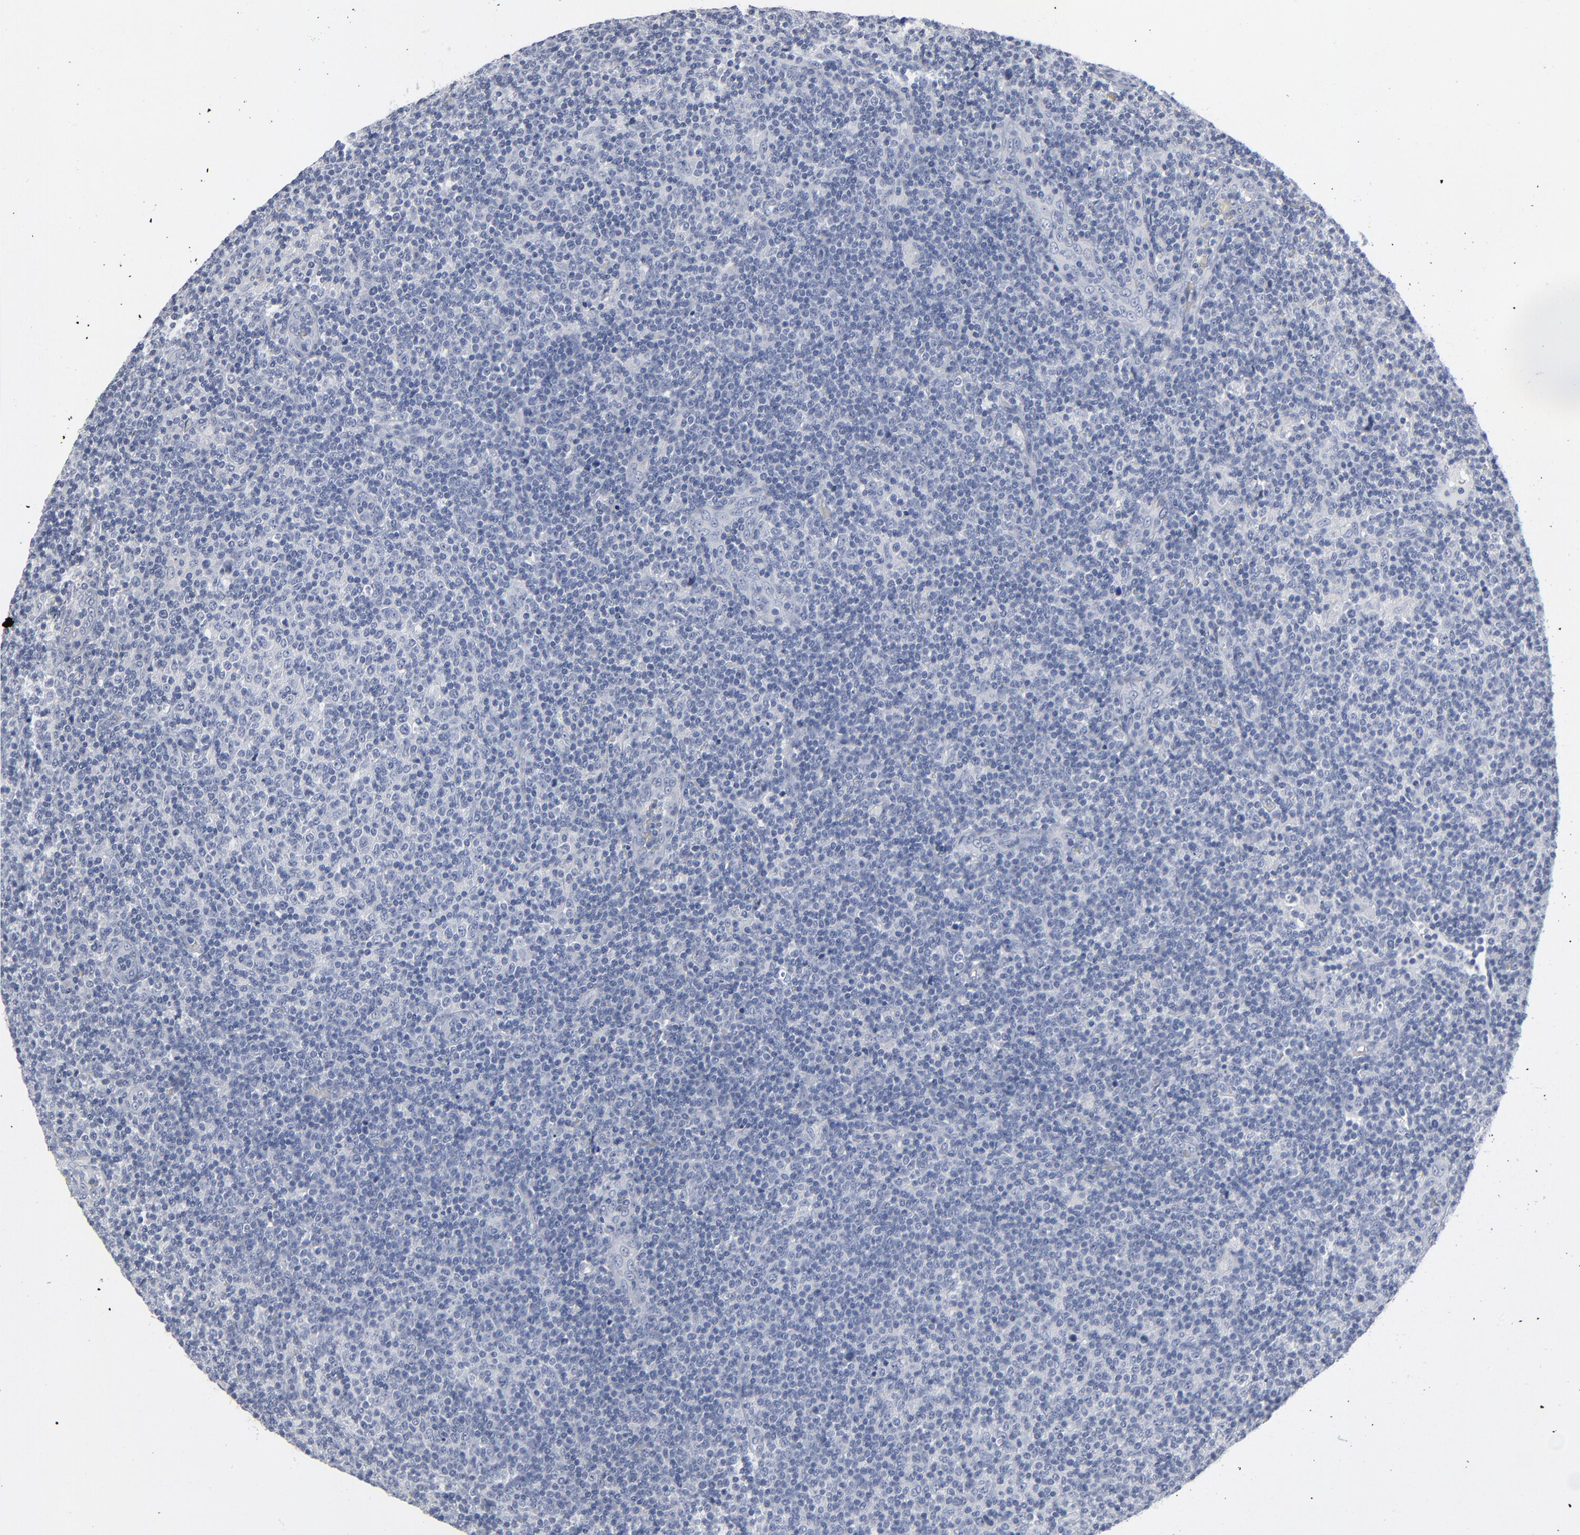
{"staining": {"intensity": "negative", "quantity": "none", "location": "none"}, "tissue": "lymphoma", "cell_type": "Tumor cells", "image_type": "cancer", "snomed": [{"axis": "morphology", "description": "Malignant lymphoma, non-Hodgkin's type, Low grade"}, {"axis": "topography", "description": "Lymph node"}], "caption": "The histopathology image demonstrates no staining of tumor cells in lymphoma.", "gene": "PAGE1", "patient": {"sex": "male", "age": 70}}